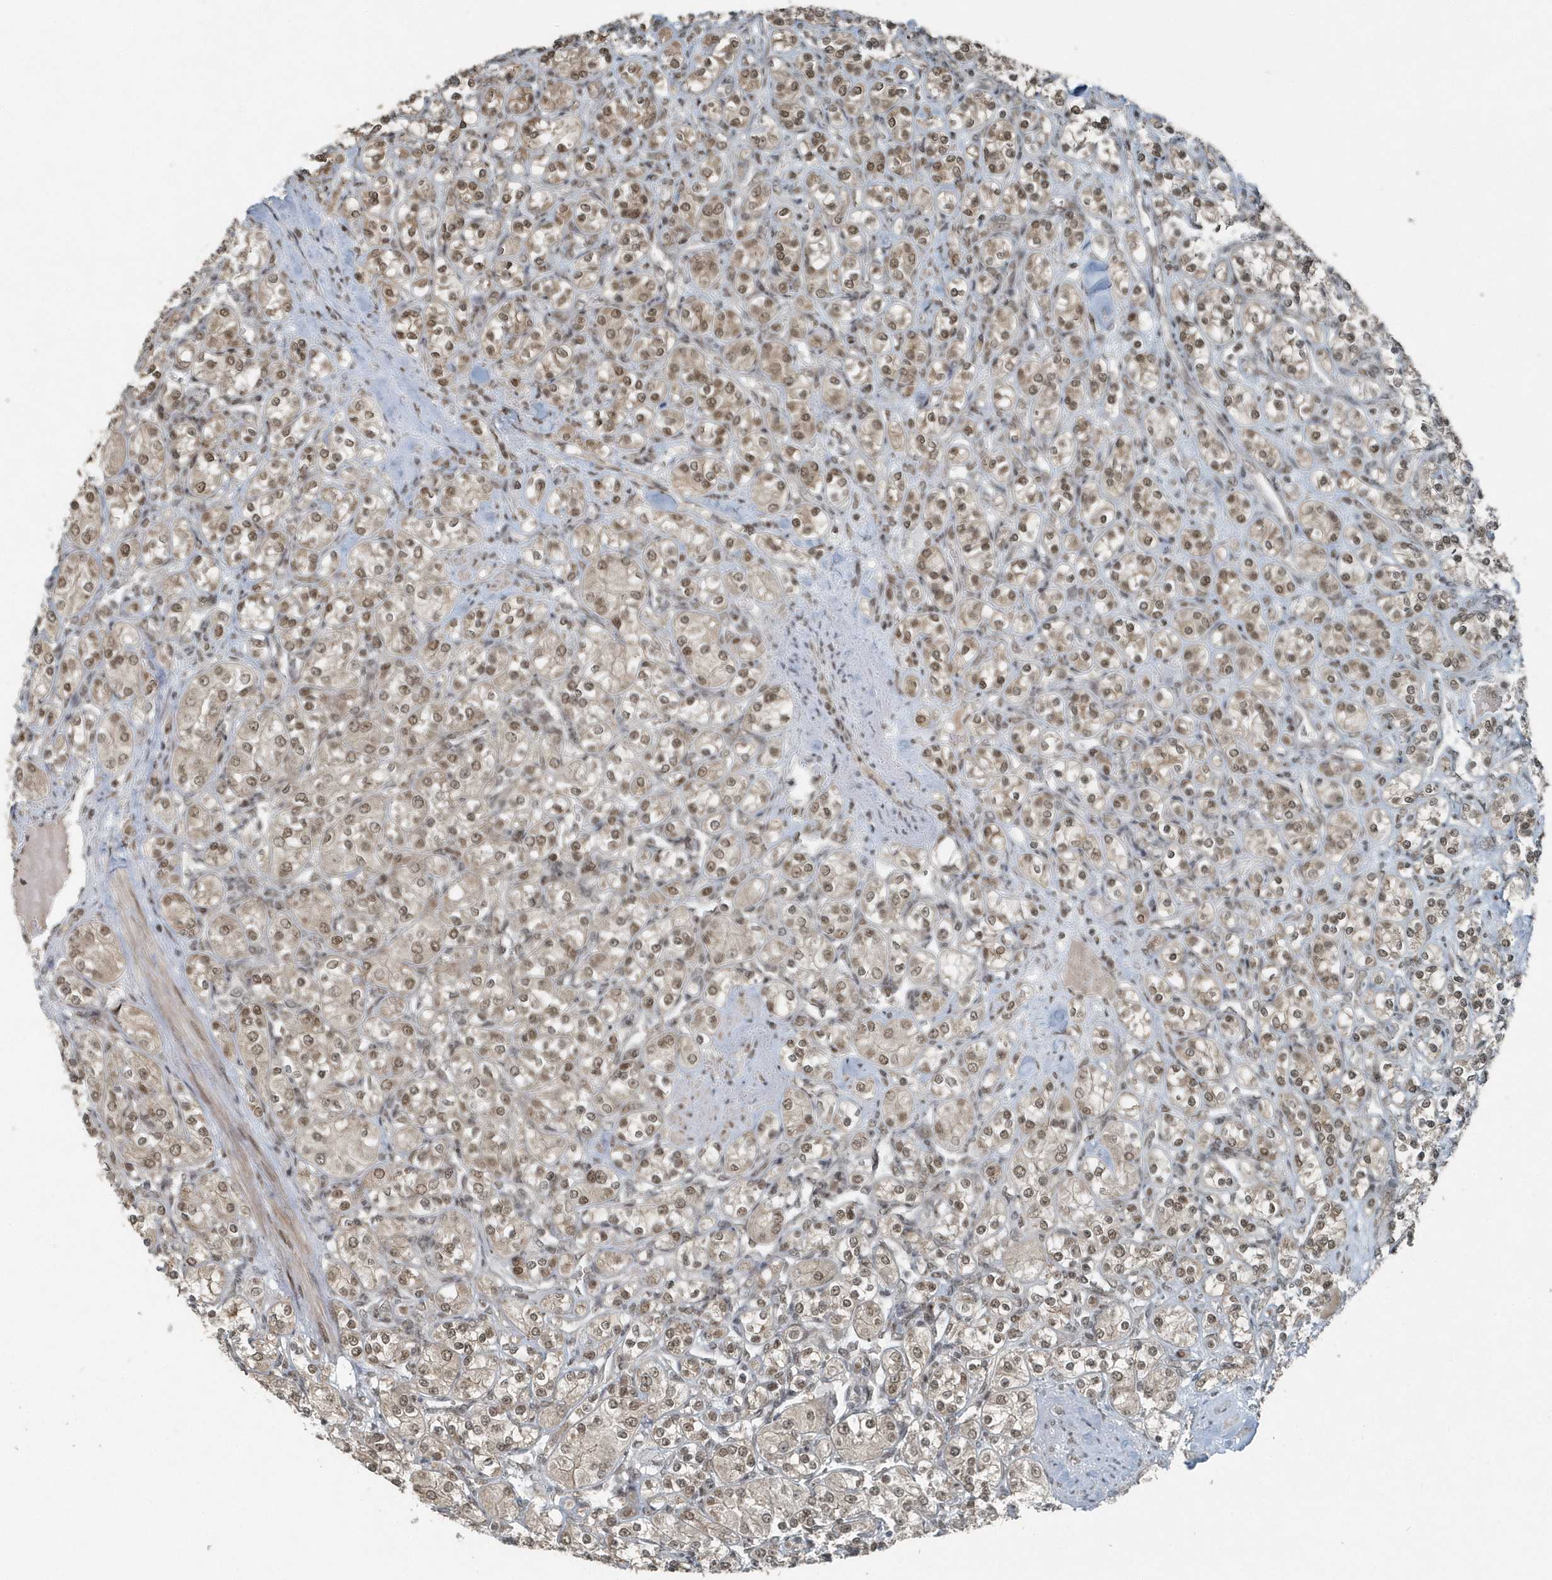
{"staining": {"intensity": "moderate", "quantity": ">75%", "location": "cytoplasmic/membranous,nuclear"}, "tissue": "renal cancer", "cell_type": "Tumor cells", "image_type": "cancer", "snomed": [{"axis": "morphology", "description": "Adenocarcinoma, NOS"}, {"axis": "topography", "description": "Kidney"}], "caption": "Renal adenocarcinoma stained with a brown dye demonstrates moderate cytoplasmic/membranous and nuclear positive expression in approximately >75% of tumor cells.", "gene": "YTHDC1", "patient": {"sex": "male", "age": 77}}